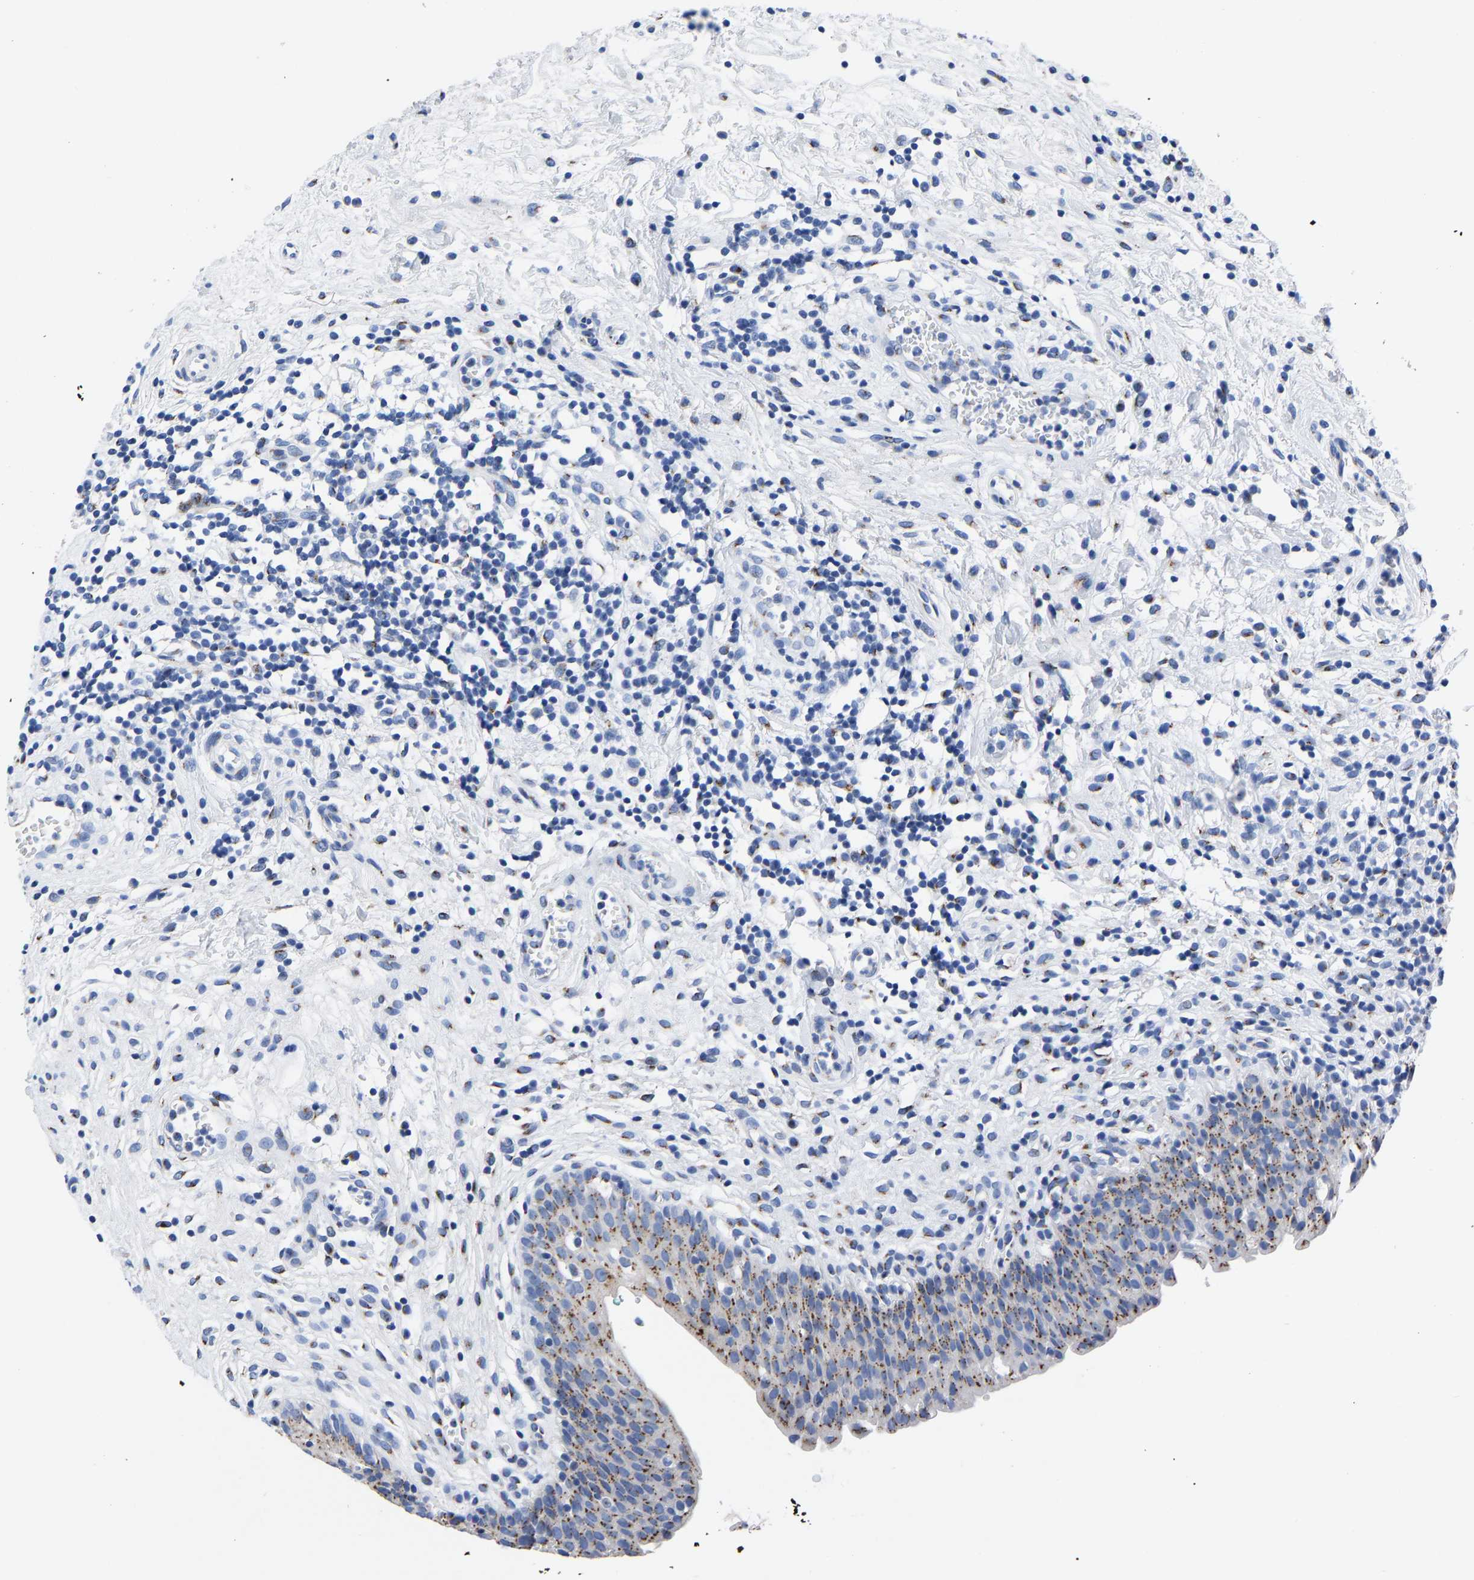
{"staining": {"intensity": "moderate", "quantity": ">75%", "location": "cytoplasmic/membranous"}, "tissue": "urinary bladder", "cell_type": "Urothelial cells", "image_type": "normal", "snomed": [{"axis": "morphology", "description": "Normal tissue, NOS"}, {"axis": "topography", "description": "Urinary bladder"}], "caption": "This image demonstrates immunohistochemistry (IHC) staining of normal human urinary bladder, with medium moderate cytoplasmic/membranous positivity in approximately >75% of urothelial cells.", "gene": "TMEM87A", "patient": {"sex": "male", "age": 37}}